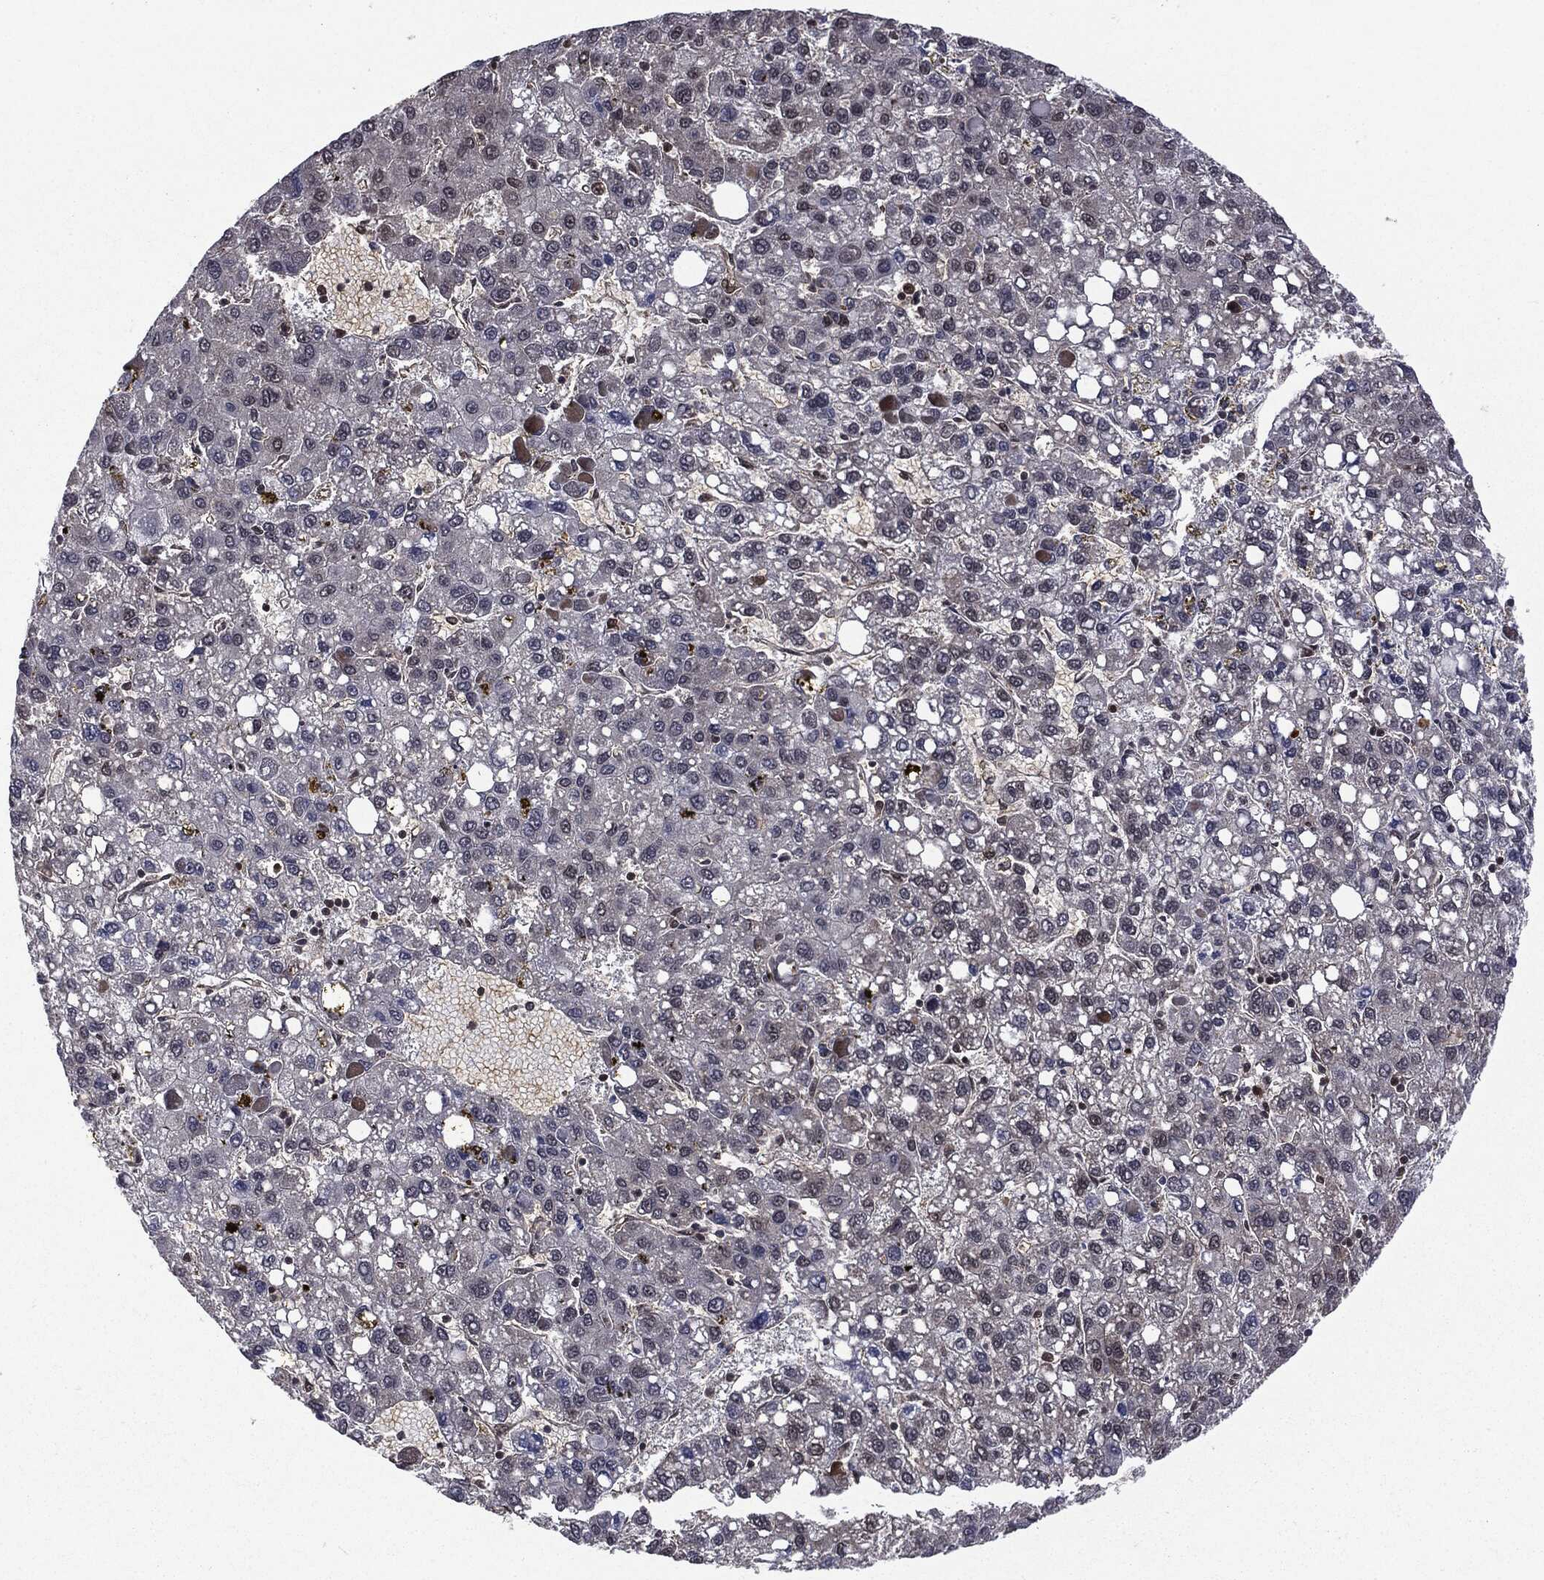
{"staining": {"intensity": "negative", "quantity": "none", "location": "none"}, "tissue": "liver cancer", "cell_type": "Tumor cells", "image_type": "cancer", "snomed": [{"axis": "morphology", "description": "Carcinoma, Hepatocellular, NOS"}, {"axis": "topography", "description": "Liver"}], "caption": "DAB (3,3'-diaminobenzidine) immunohistochemical staining of liver cancer exhibits no significant positivity in tumor cells.", "gene": "PTPA", "patient": {"sex": "female", "age": 82}}